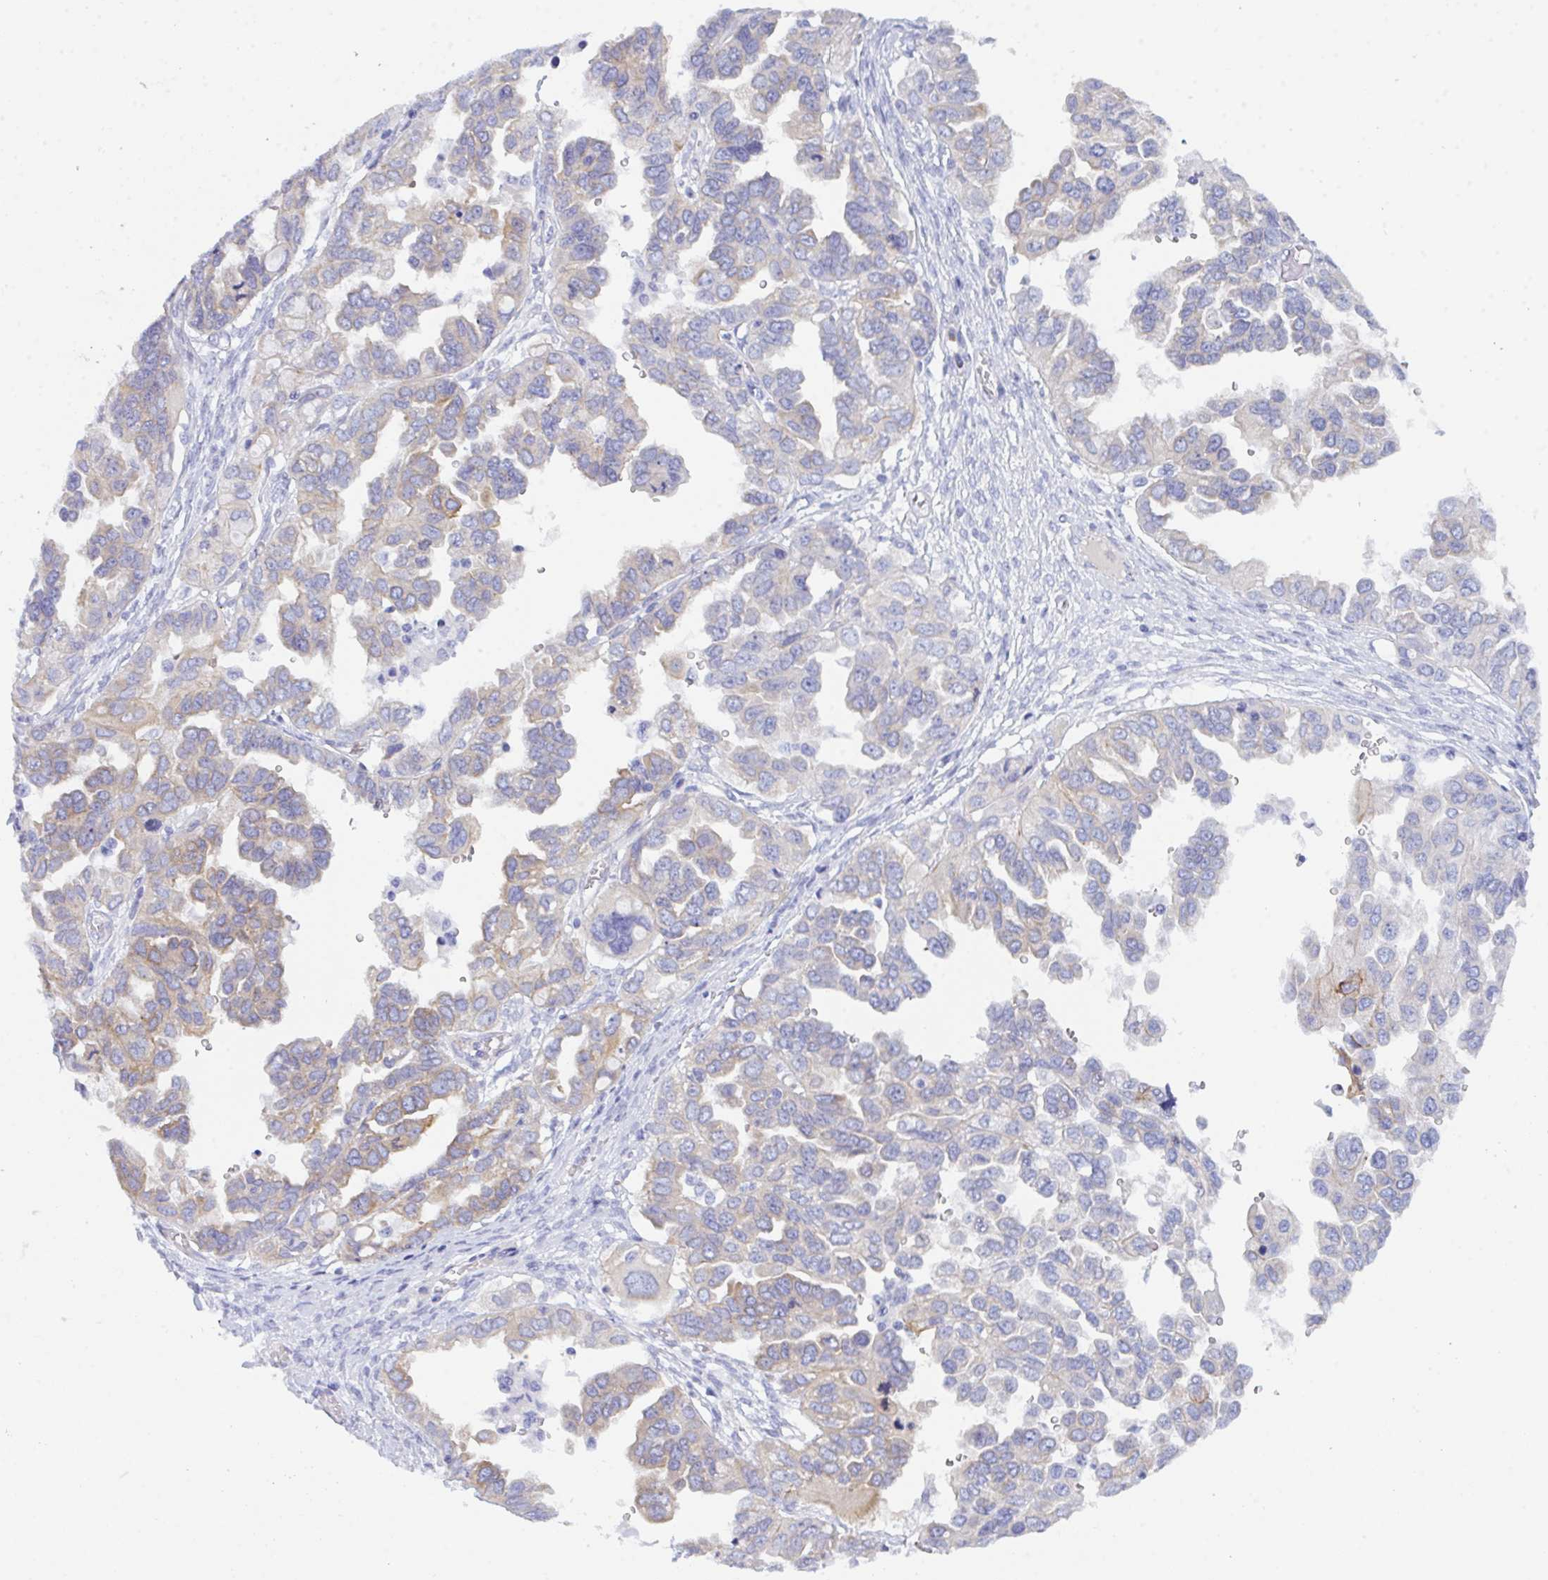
{"staining": {"intensity": "weak", "quantity": "<25%", "location": "cytoplasmic/membranous"}, "tissue": "ovarian cancer", "cell_type": "Tumor cells", "image_type": "cancer", "snomed": [{"axis": "morphology", "description": "Cystadenocarcinoma, serous, NOS"}, {"axis": "topography", "description": "Ovary"}], "caption": "Histopathology image shows no protein positivity in tumor cells of ovarian cancer (serous cystadenocarcinoma) tissue.", "gene": "CEP170B", "patient": {"sex": "female", "age": 53}}